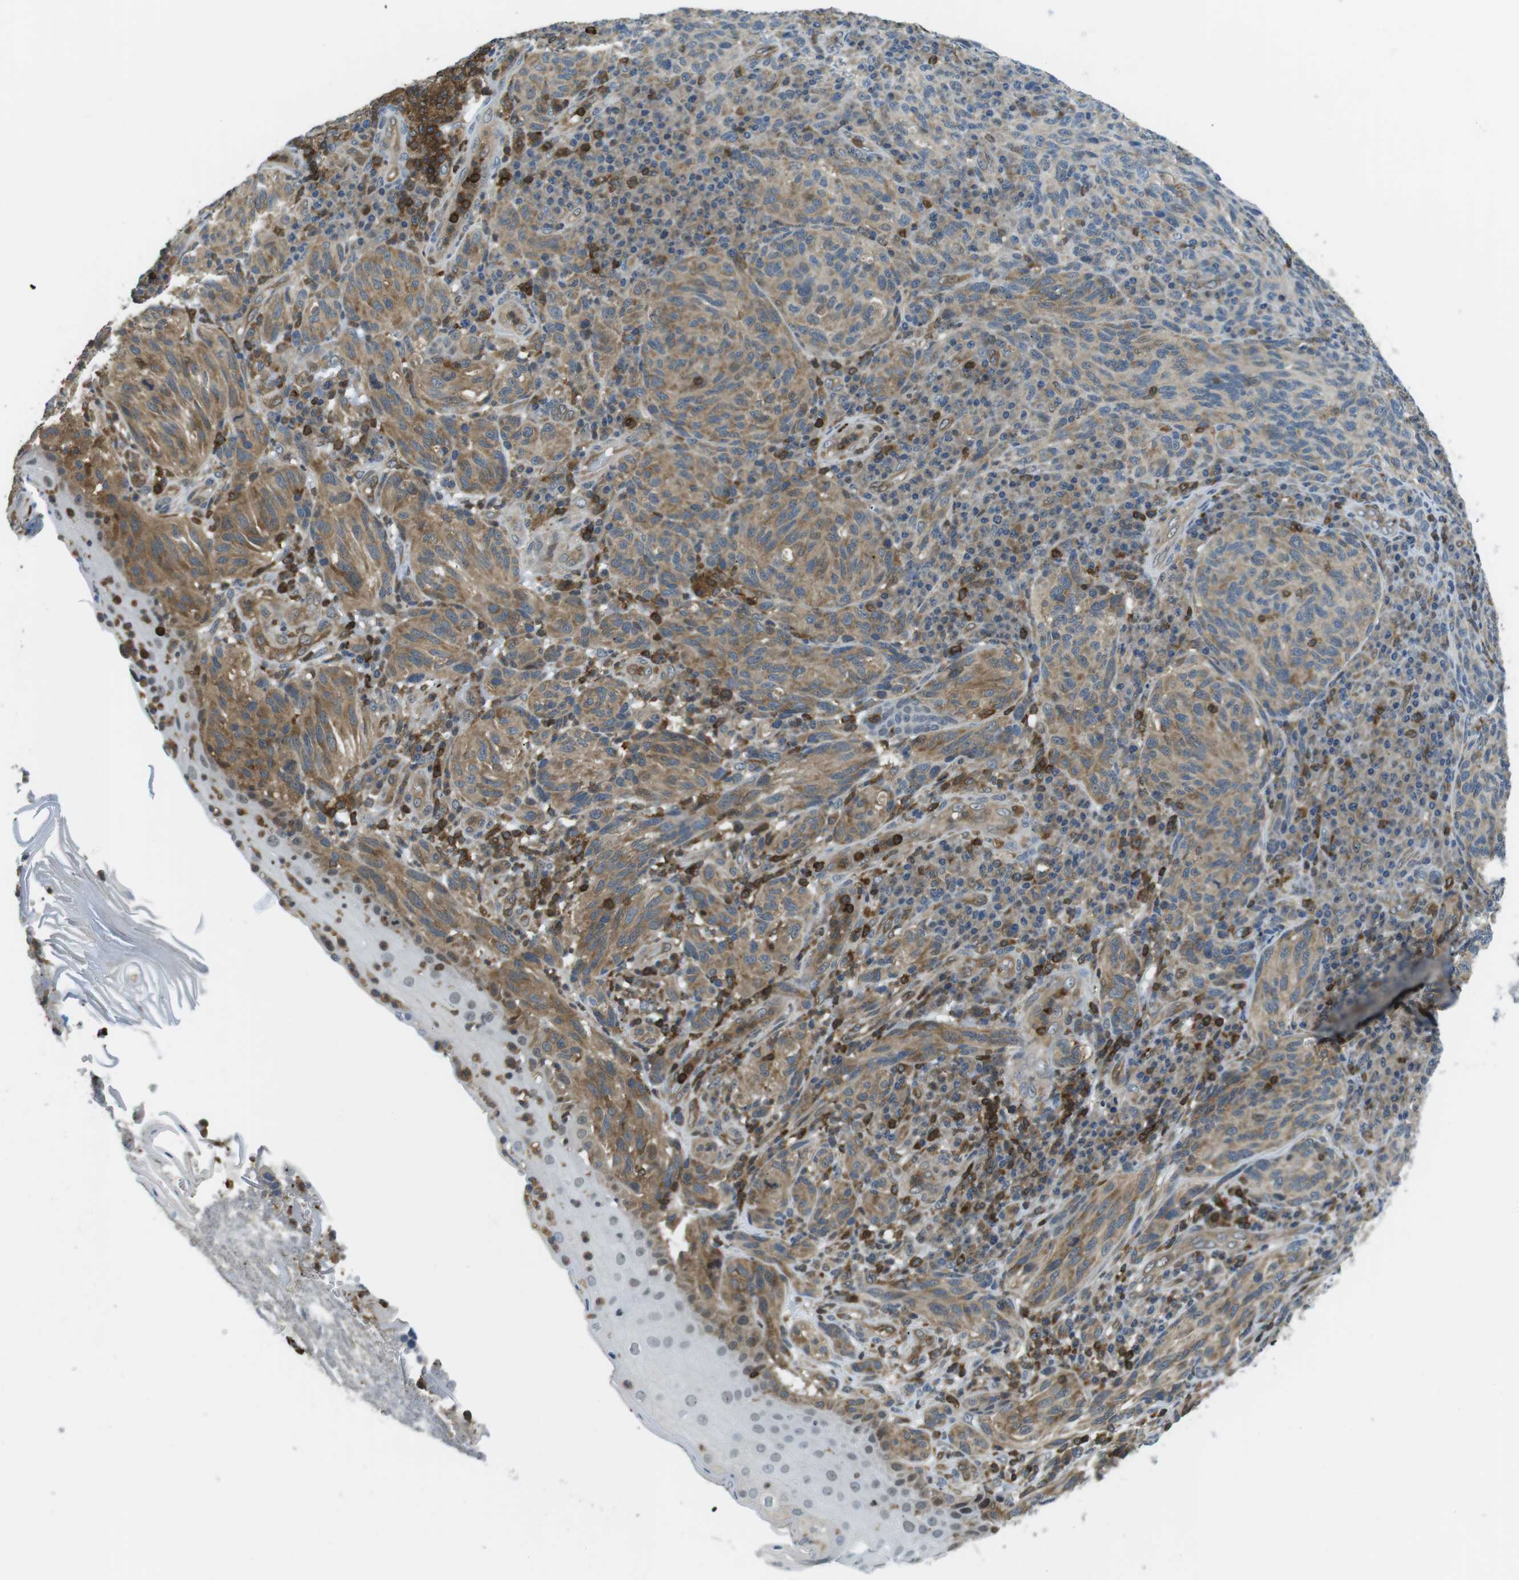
{"staining": {"intensity": "moderate", "quantity": ">75%", "location": "cytoplasmic/membranous"}, "tissue": "melanoma", "cell_type": "Tumor cells", "image_type": "cancer", "snomed": [{"axis": "morphology", "description": "Malignant melanoma, NOS"}, {"axis": "topography", "description": "Skin"}], "caption": "An IHC histopathology image of tumor tissue is shown. Protein staining in brown labels moderate cytoplasmic/membranous positivity in malignant melanoma within tumor cells.", "gene": "STK10", "patient": {"sex": "female", "age": 73}}